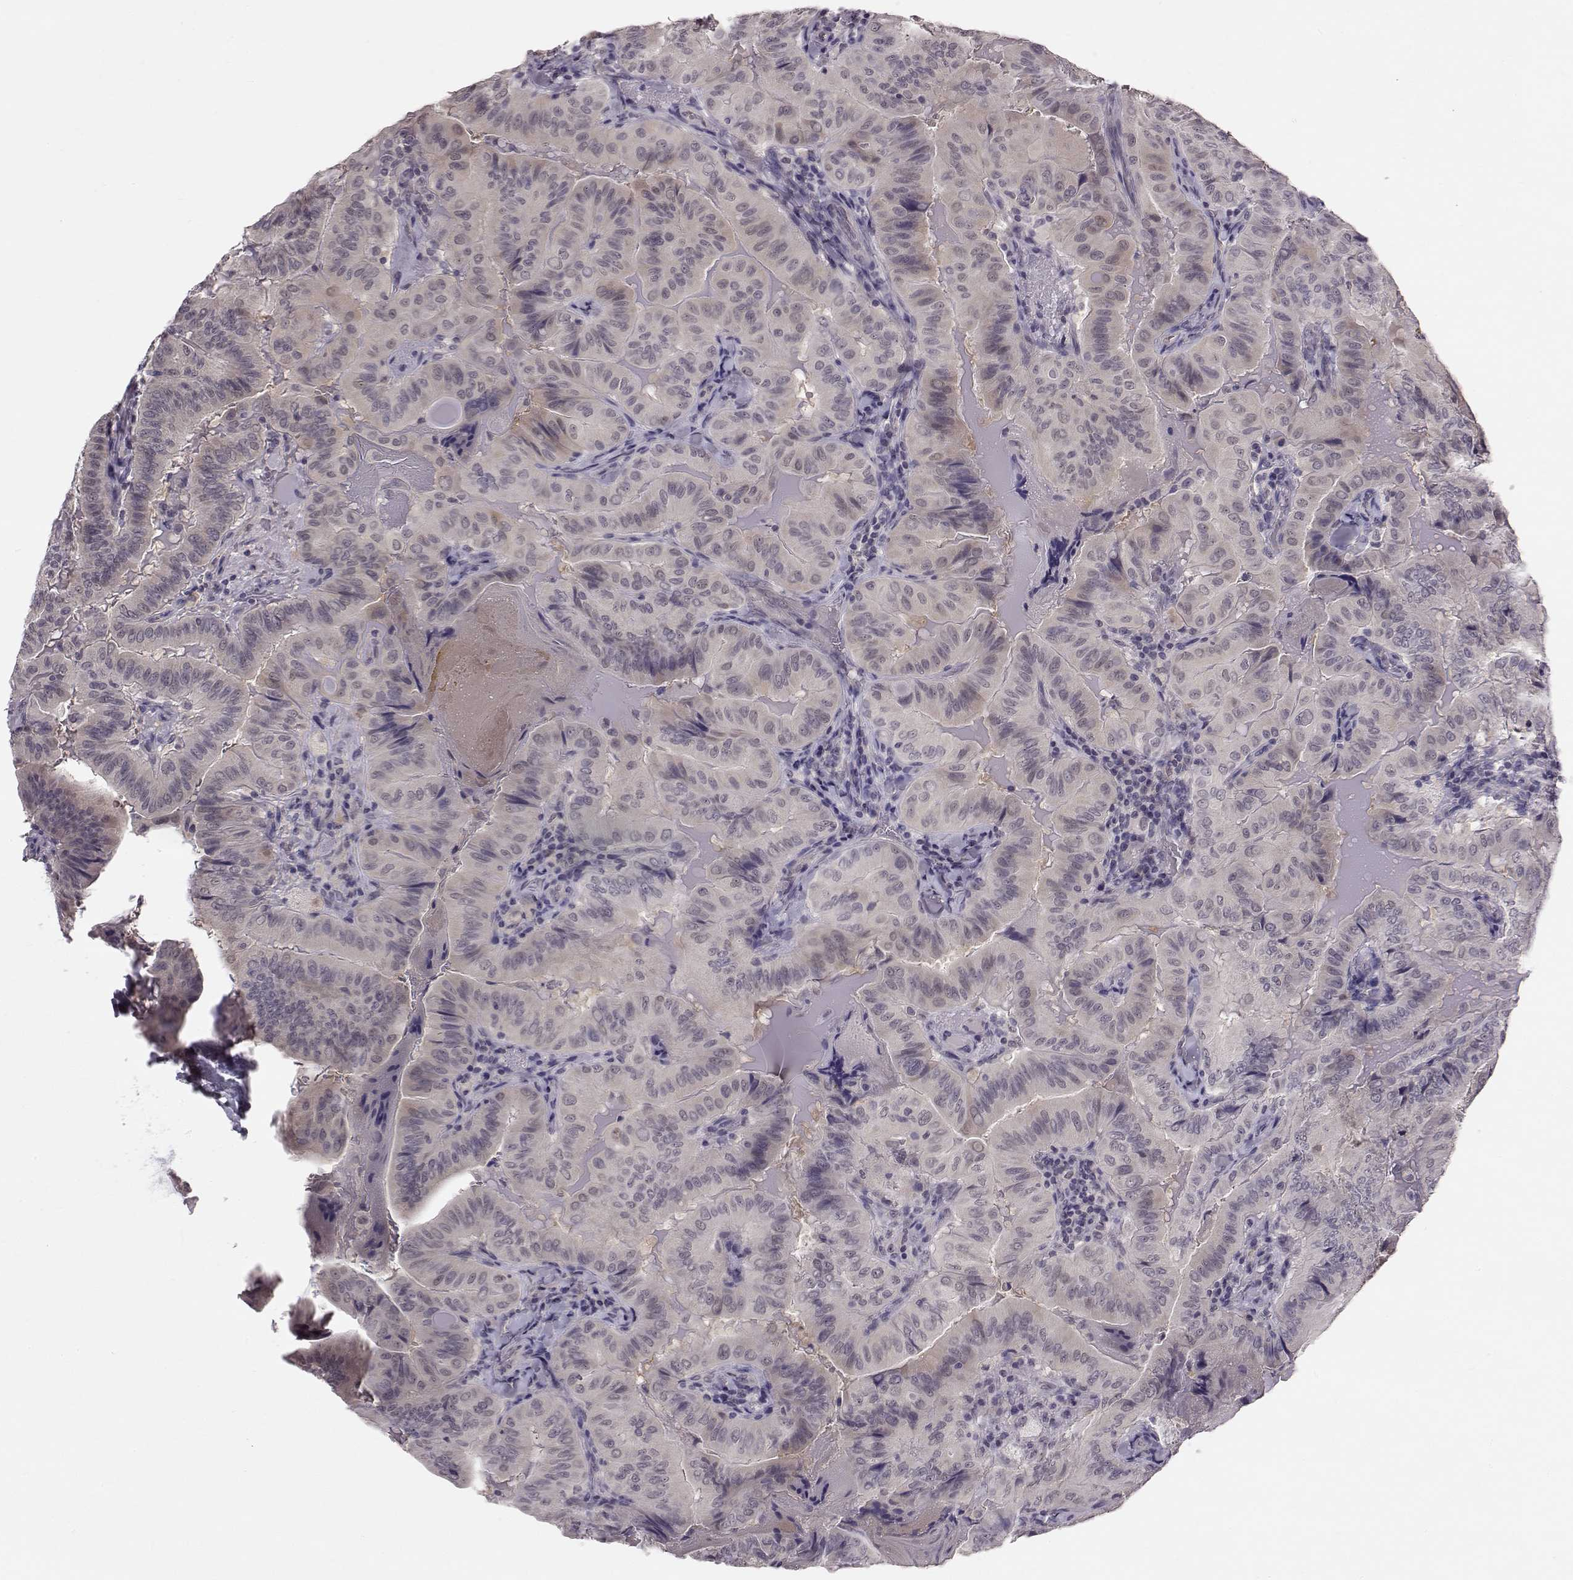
{"staining": {"intensity": "weak", "quantity": "<25%", "location": "cytoplasmic/membranous"}, "tissue": "thyroid cancer", "cell_type": "Tumor cells", "image_type": "cancer", "snomed": [{"axis": "morphology", "description": "Papillary adenocarcinoma, NOS"}, {"axis": "topography", "description": "Thyroid gland"}], "caption": "Immunohistochemistry (IHC) of human papillary adenocarcinoma (thyroid) shows no staining in tumor cells.", "gene": "C10orf62", "patient": {"sex": "female", "age": 68}}